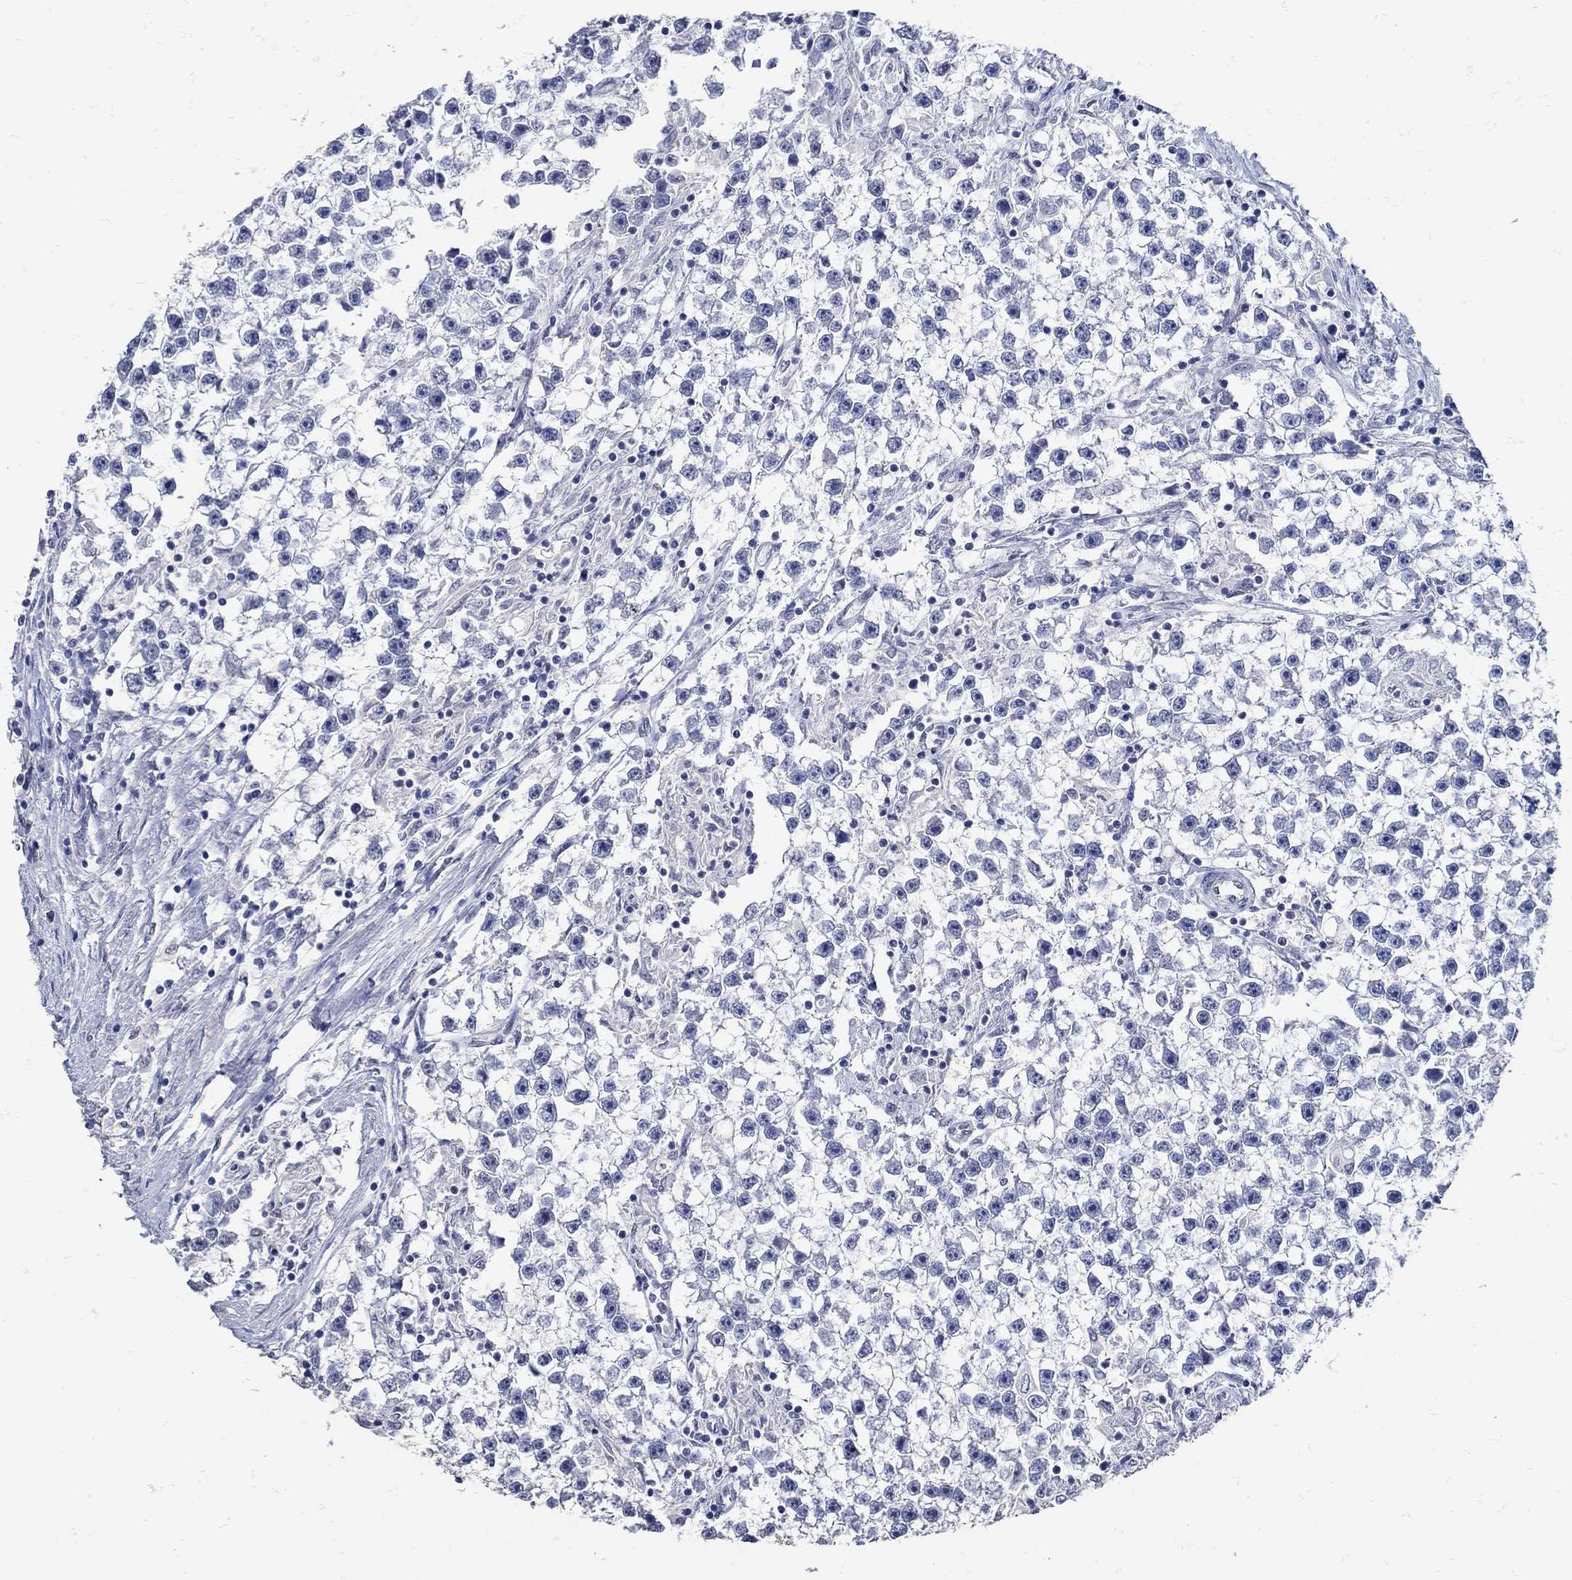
{"staining": {"intensity": "negative", "quantity": "none", "location": "none"}, "tissue": "testis cancer", "cell_type": "Tumor cells", "image_type": "cancer", "snomed": [{"axis": "morphology", "description": "Seminoma, NOS"}, {"axis": "topography", "description": "Testis"}], "caption": "Immunohistochemistry micrograph of human testis cancer stained for a protein (brown), which demonstrates no expression in tumor cells.", "gene": "KCNN3", "patient": {"sex": "male", "age": 59}}